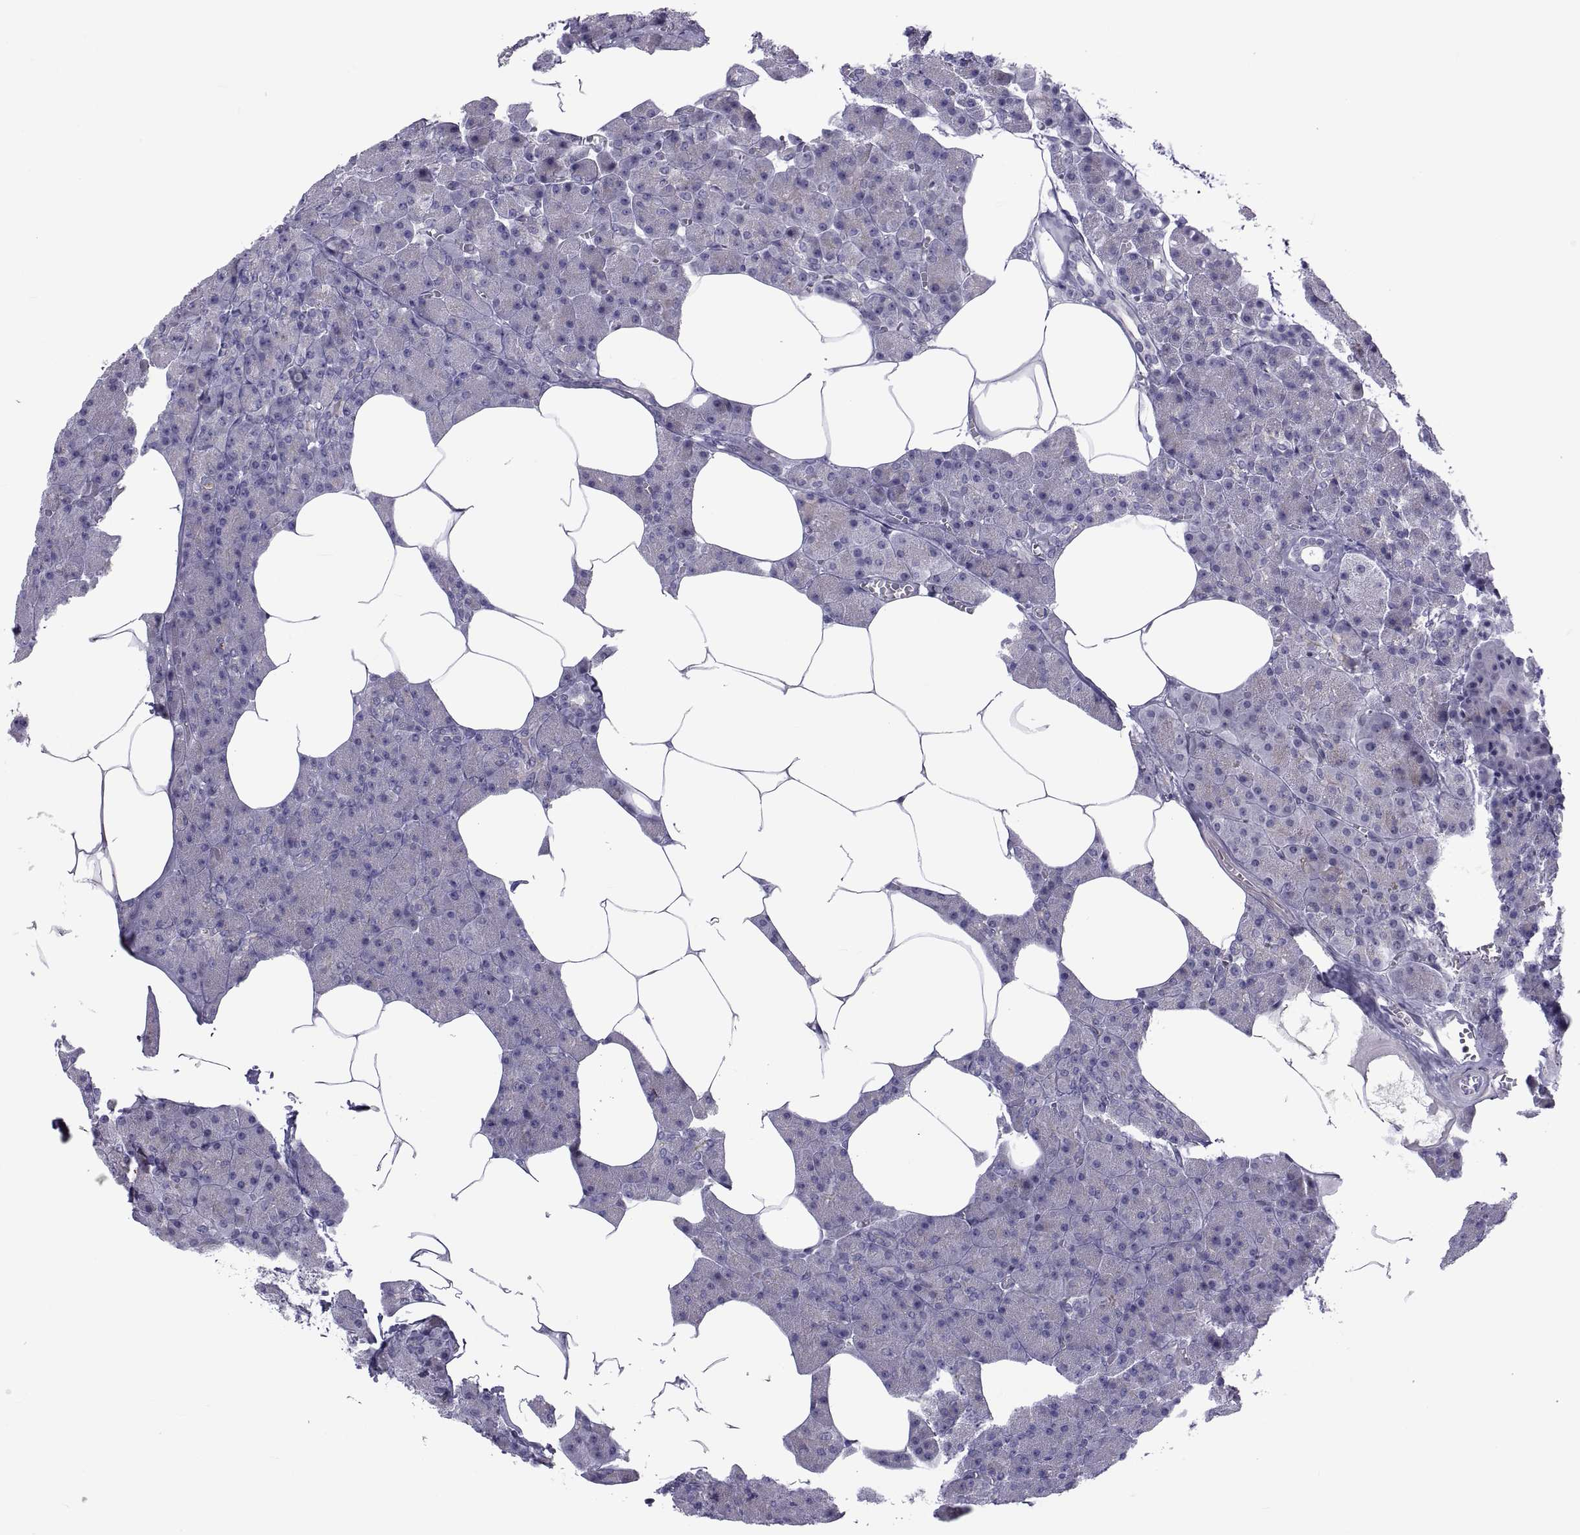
{"staining": {"intensity": "negative", "quantity": "none", "location": "none"}, "tissue": "pancreas", "cell_type": "Exocrine glandular cells", "image_type": "normal", "snomed": [{"axis": "morphology", "description": "Normal tissue, NOS"}, {"axis": "topography", "description": "Pancreas"}], "caption": "Protein analysis of benign pancreas shows no significant staining in exocrine glandular cells. (DAB IHC visualized using brightfield microscopy, high magnification).", "gene": "TMEM158", "patient": {"sex": "female", "age": 45}}